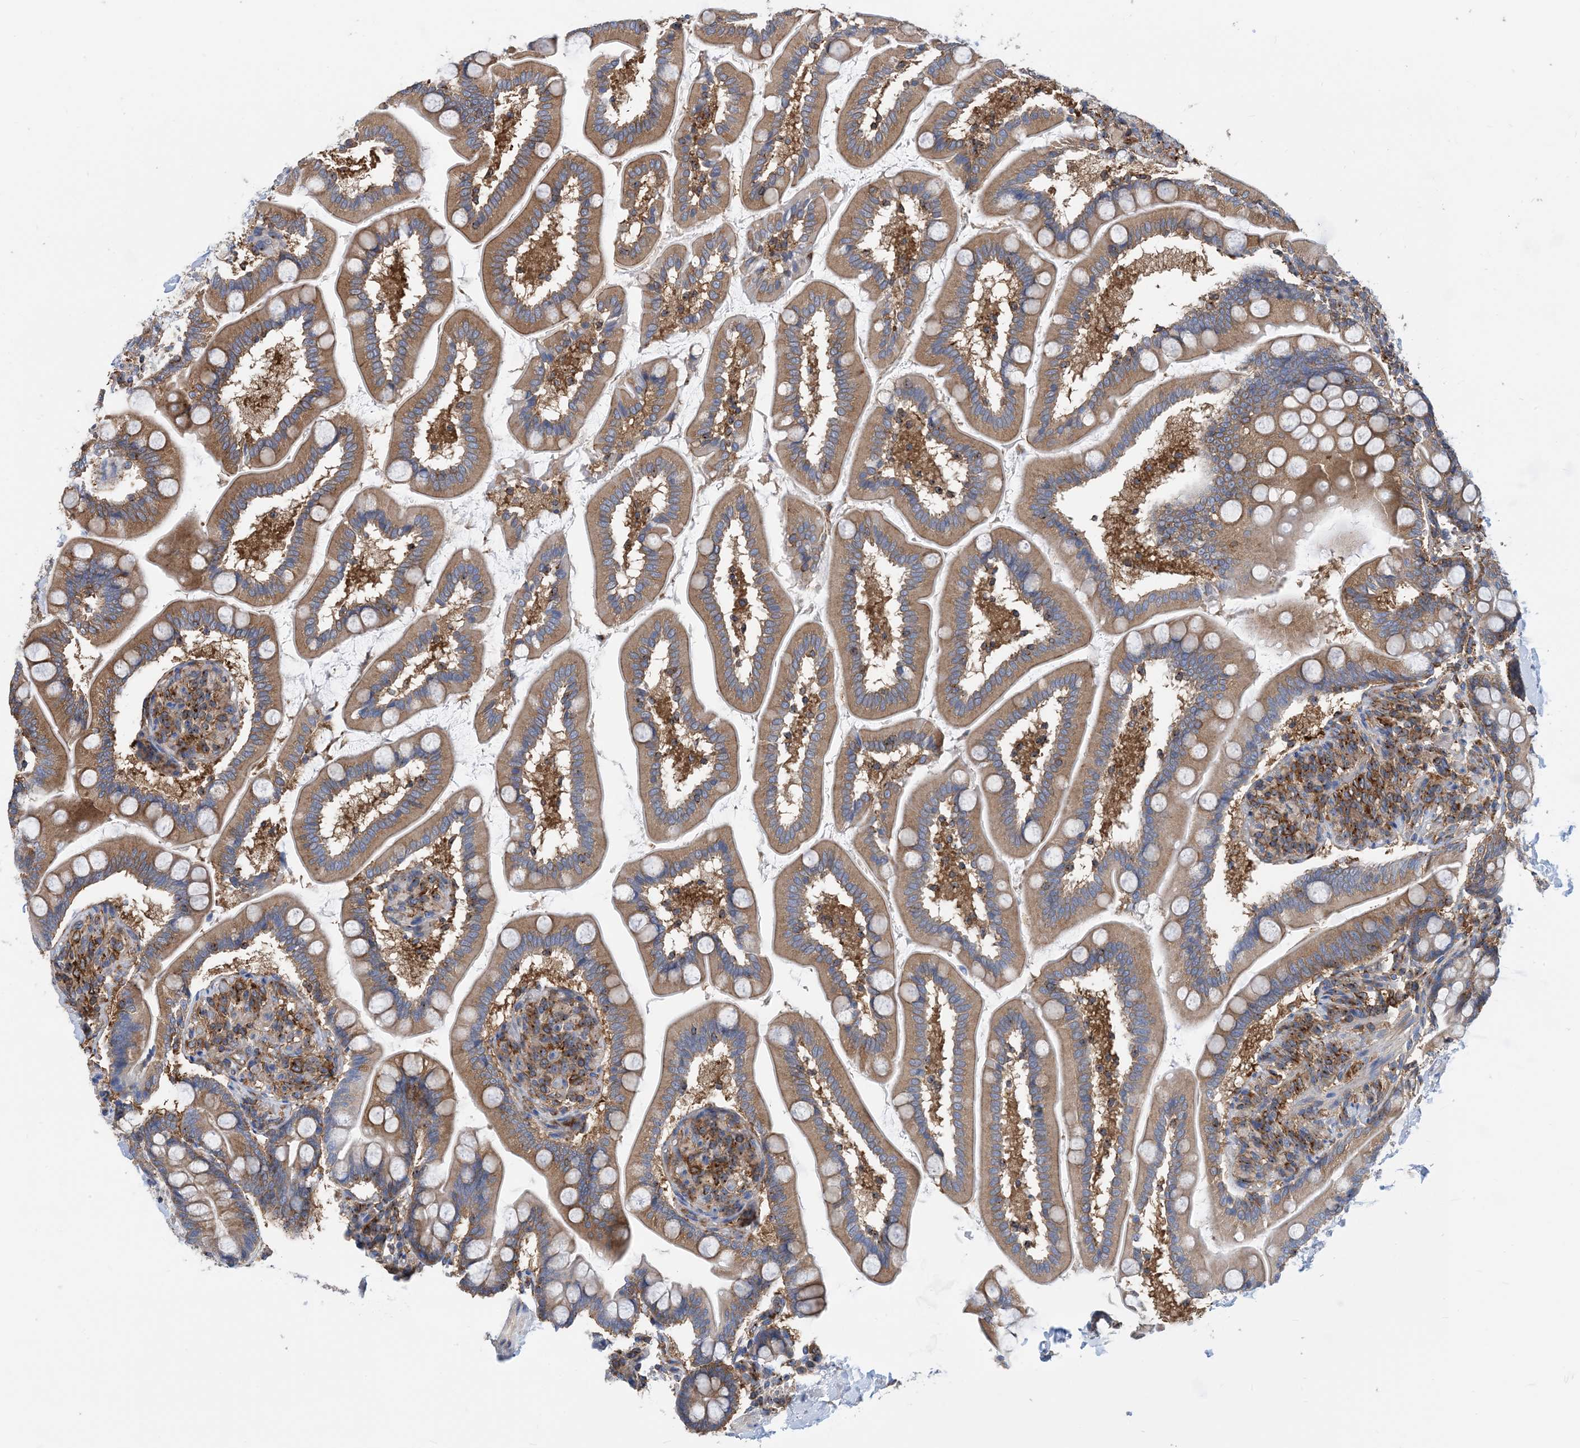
{"staining": {"intensity": "moderate", "quantity": ">75%", "location": "cytoplasmic/membranous"}, "tissue": "small intestine", "cell_type": "Glandular cells", "image_type": "normal", "snomed": [{"axis": "morphology", "description": "Normal tissue, NOS"}, {"axis": "topography", "description": "Small intestine"}], "caption": "IHC staining of normal small intestine, which exhibits medium levels of moderate cytoplasmic/membranous expression in about >75% of glandular cells indicating moderate cytoplasmic/membranous protein expression. The staining was performed using DAB (brown) for protein detection and nuclei were counterstained in hematoxylin (blue).", "gene": "DYNC1LI1", "patient": {"sex": "female", "age": 64}}